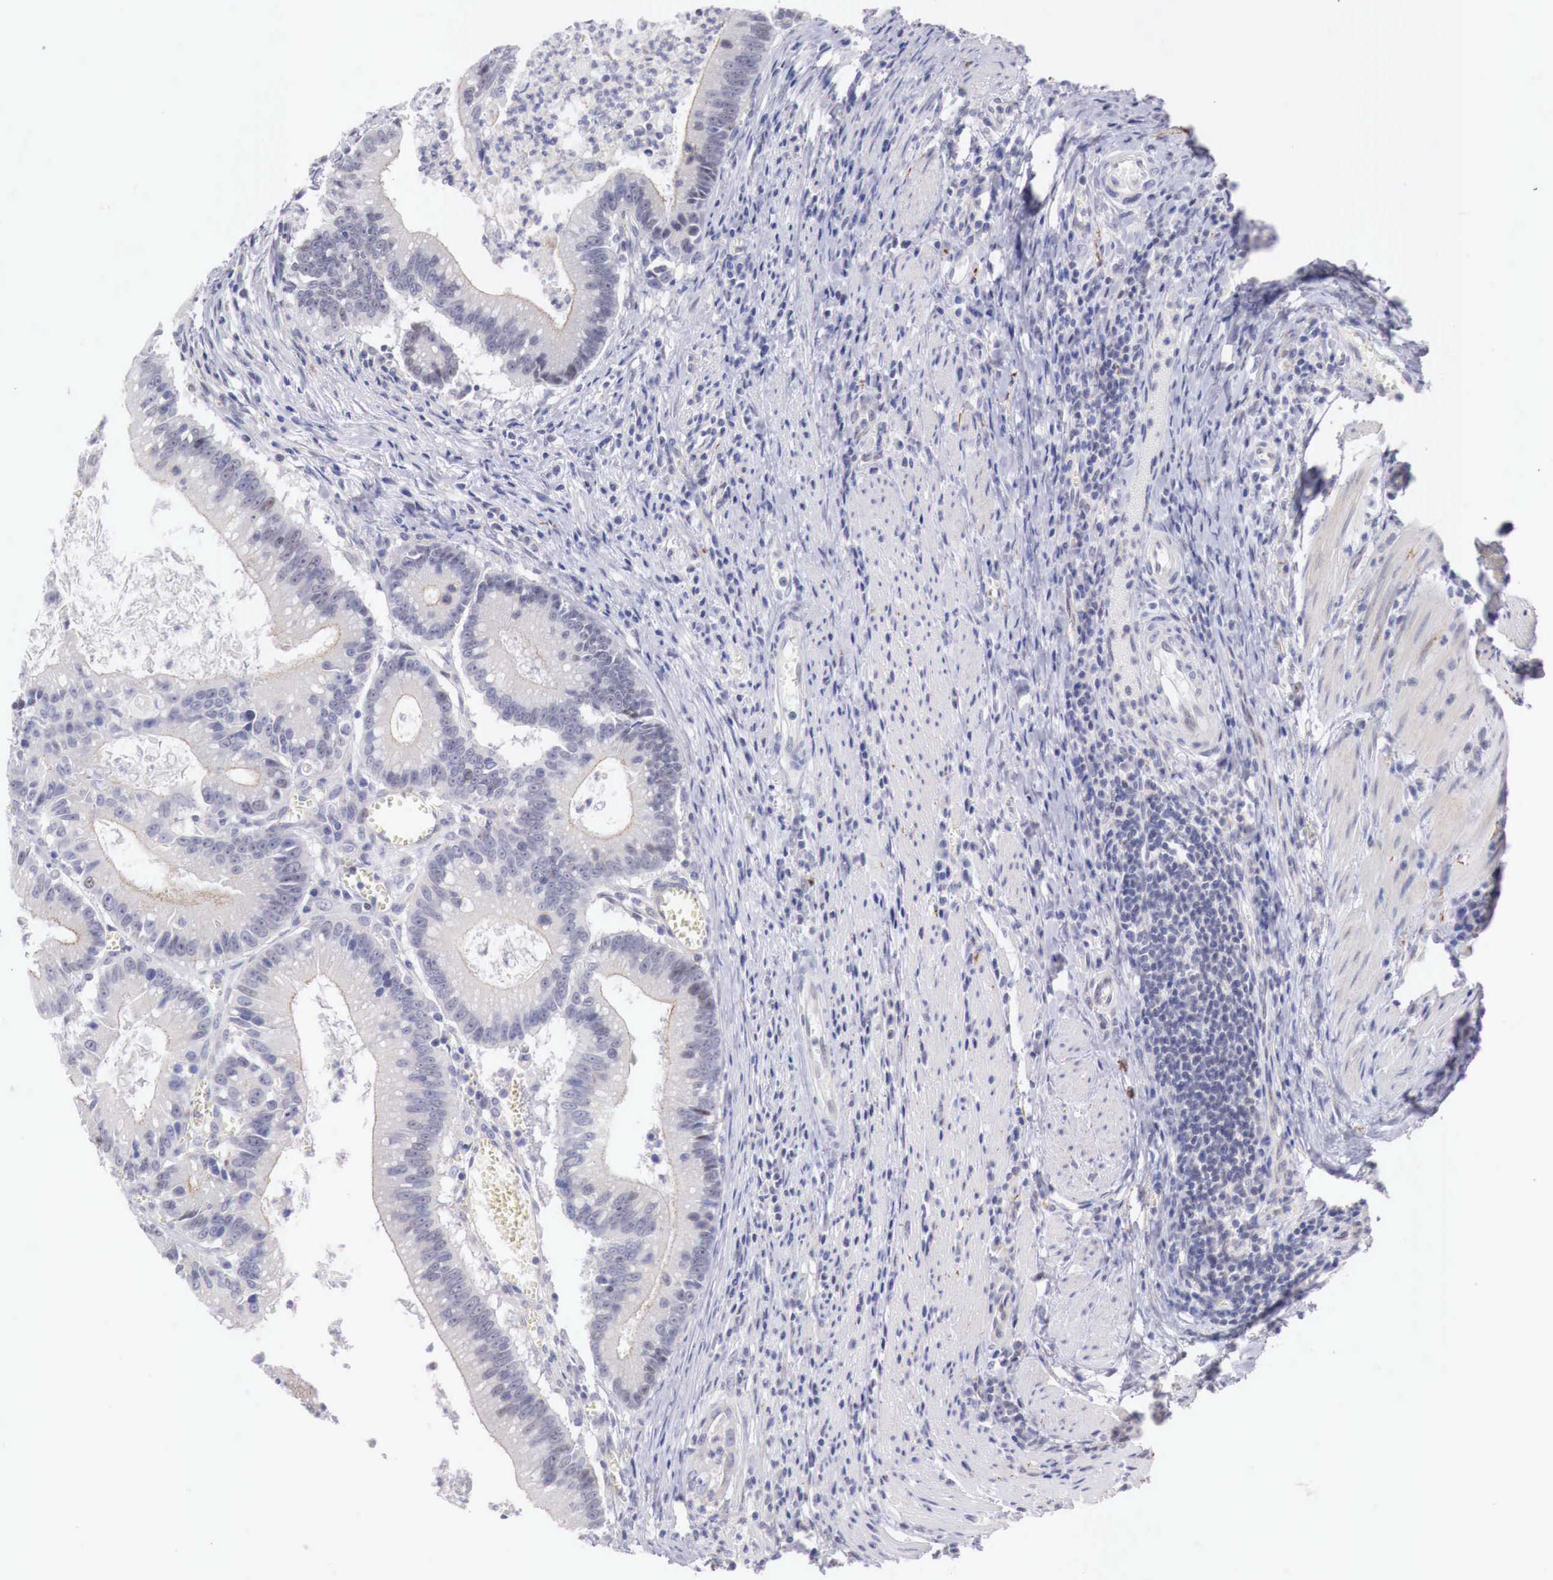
{"staining": {"intensity": "negative", "quantity": "none", "location": "none"}, "tissue": "colorectal cancer", "cell_type": "Tumor cells", "image_type": "cancer", "snomed": [{"axis": "morphology", "description": "Adenocarcinoma, NOS"}, {"axis": "topography", "description": "Rectum"}], "caption": "Immunohistochemical staining of human colorectal cancer displays no significant positivity in tumor cells. (DAB (3,3'-diaminobenzidine) immunohistochemistry (IHC) visualized using brightfield microscopy, high magnification).", "gene": "TRIM13", "patient": {"sex": "female", "age": 81}}